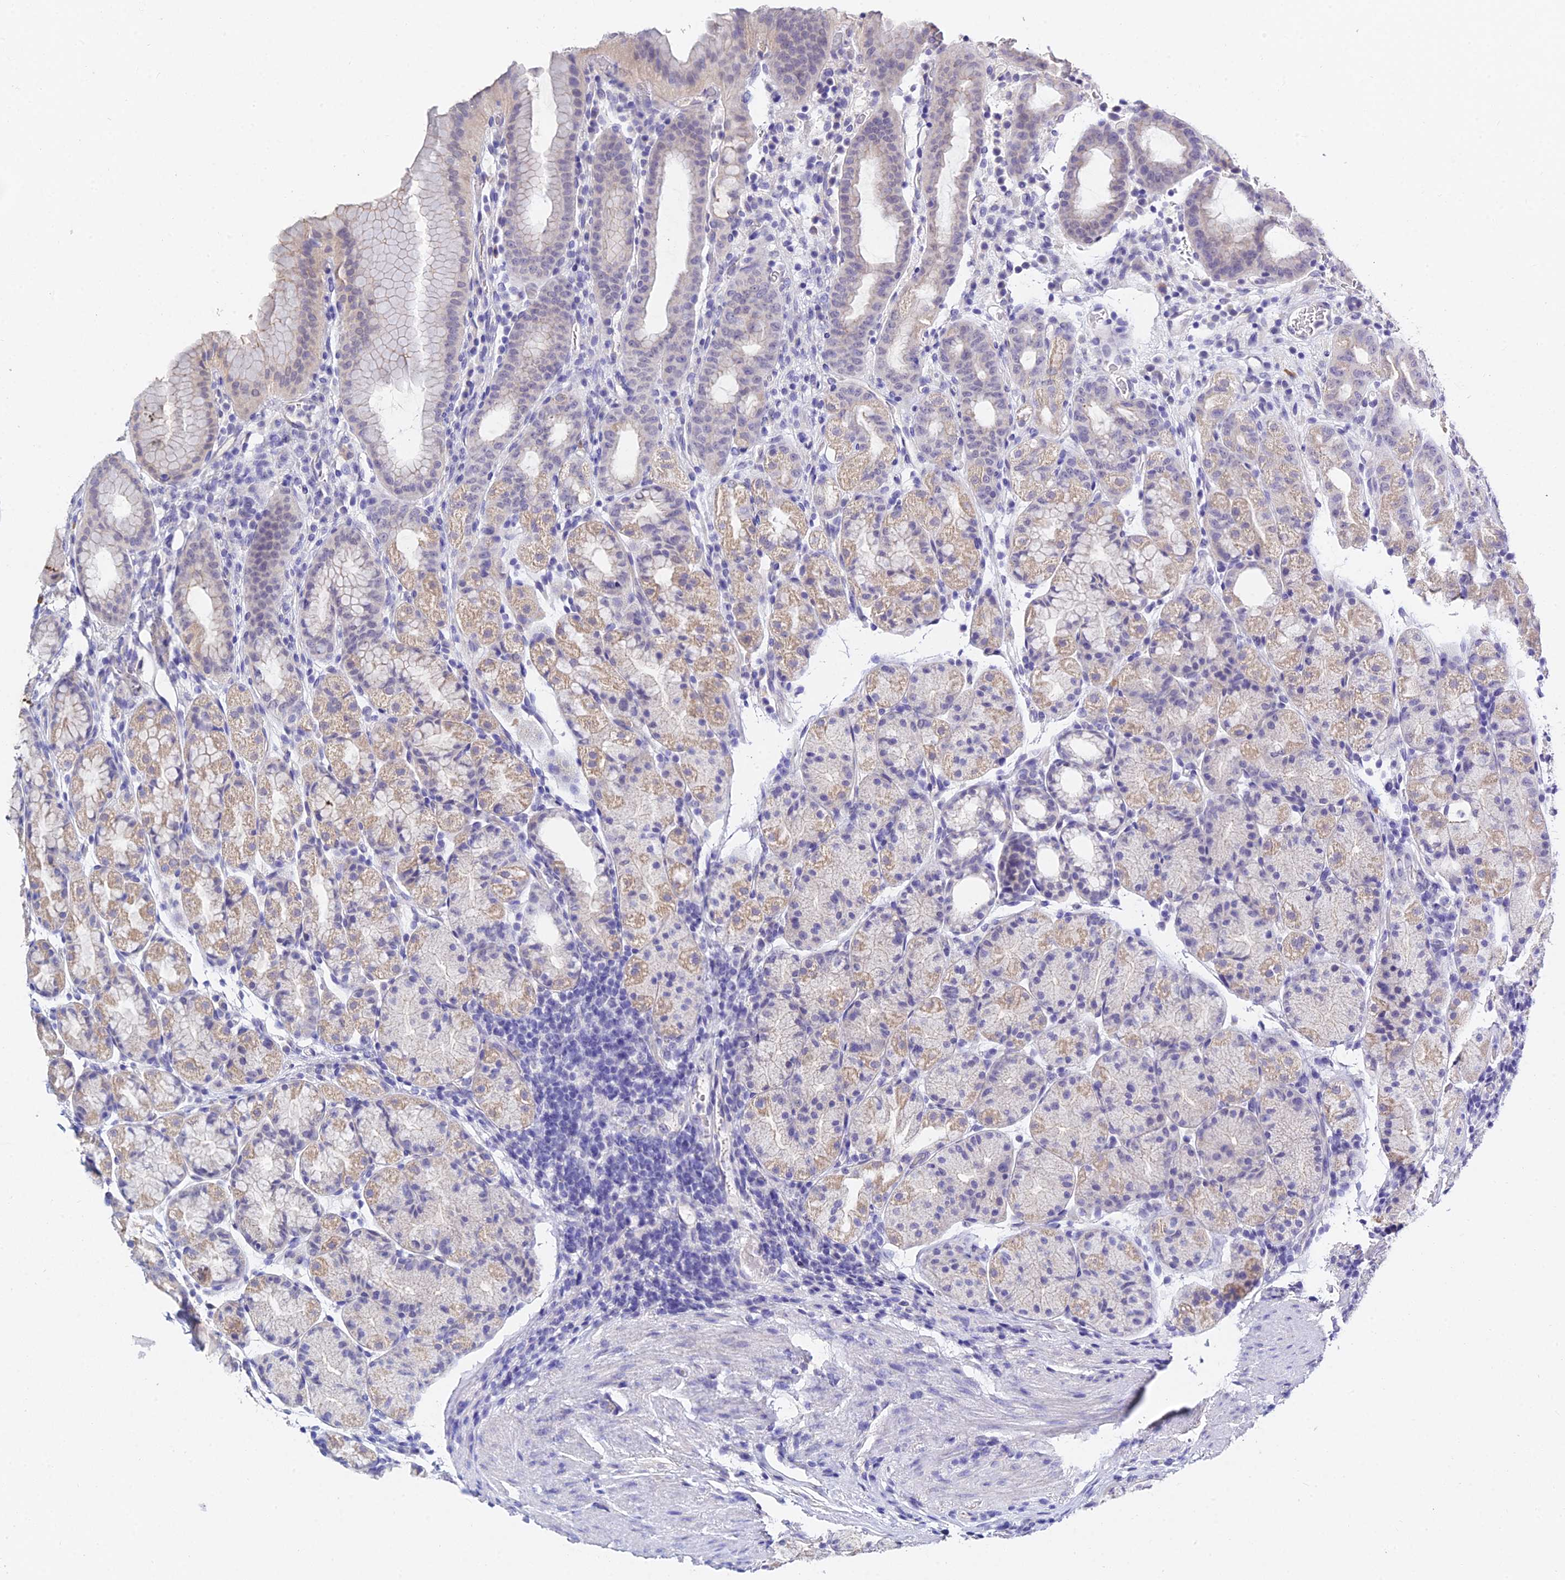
{"staining": {"intensity": "weak", "quantity": "25%-75%", "location": "cytoplasmic/membranous"}, "tissue": "stomach", "cell_type": "Glandular cells", "image_type": "normal", "snomed": [{"axis": "morphology", "description": "Normal tissue, NOS"}, {"axis": "topography", "description": "Stomach, upper"}, {"axis": "topography", "description": "Stomach, lower"}, {"axis": "topography", "description": "Small intestine"}], "caption": "An image of human stomach stained for a protein exhibits weak cytoplasmic/membranous brown staining in glandular cells.", "gene": "HOXB1", "patient": {"sex": "male", "age": 68}}